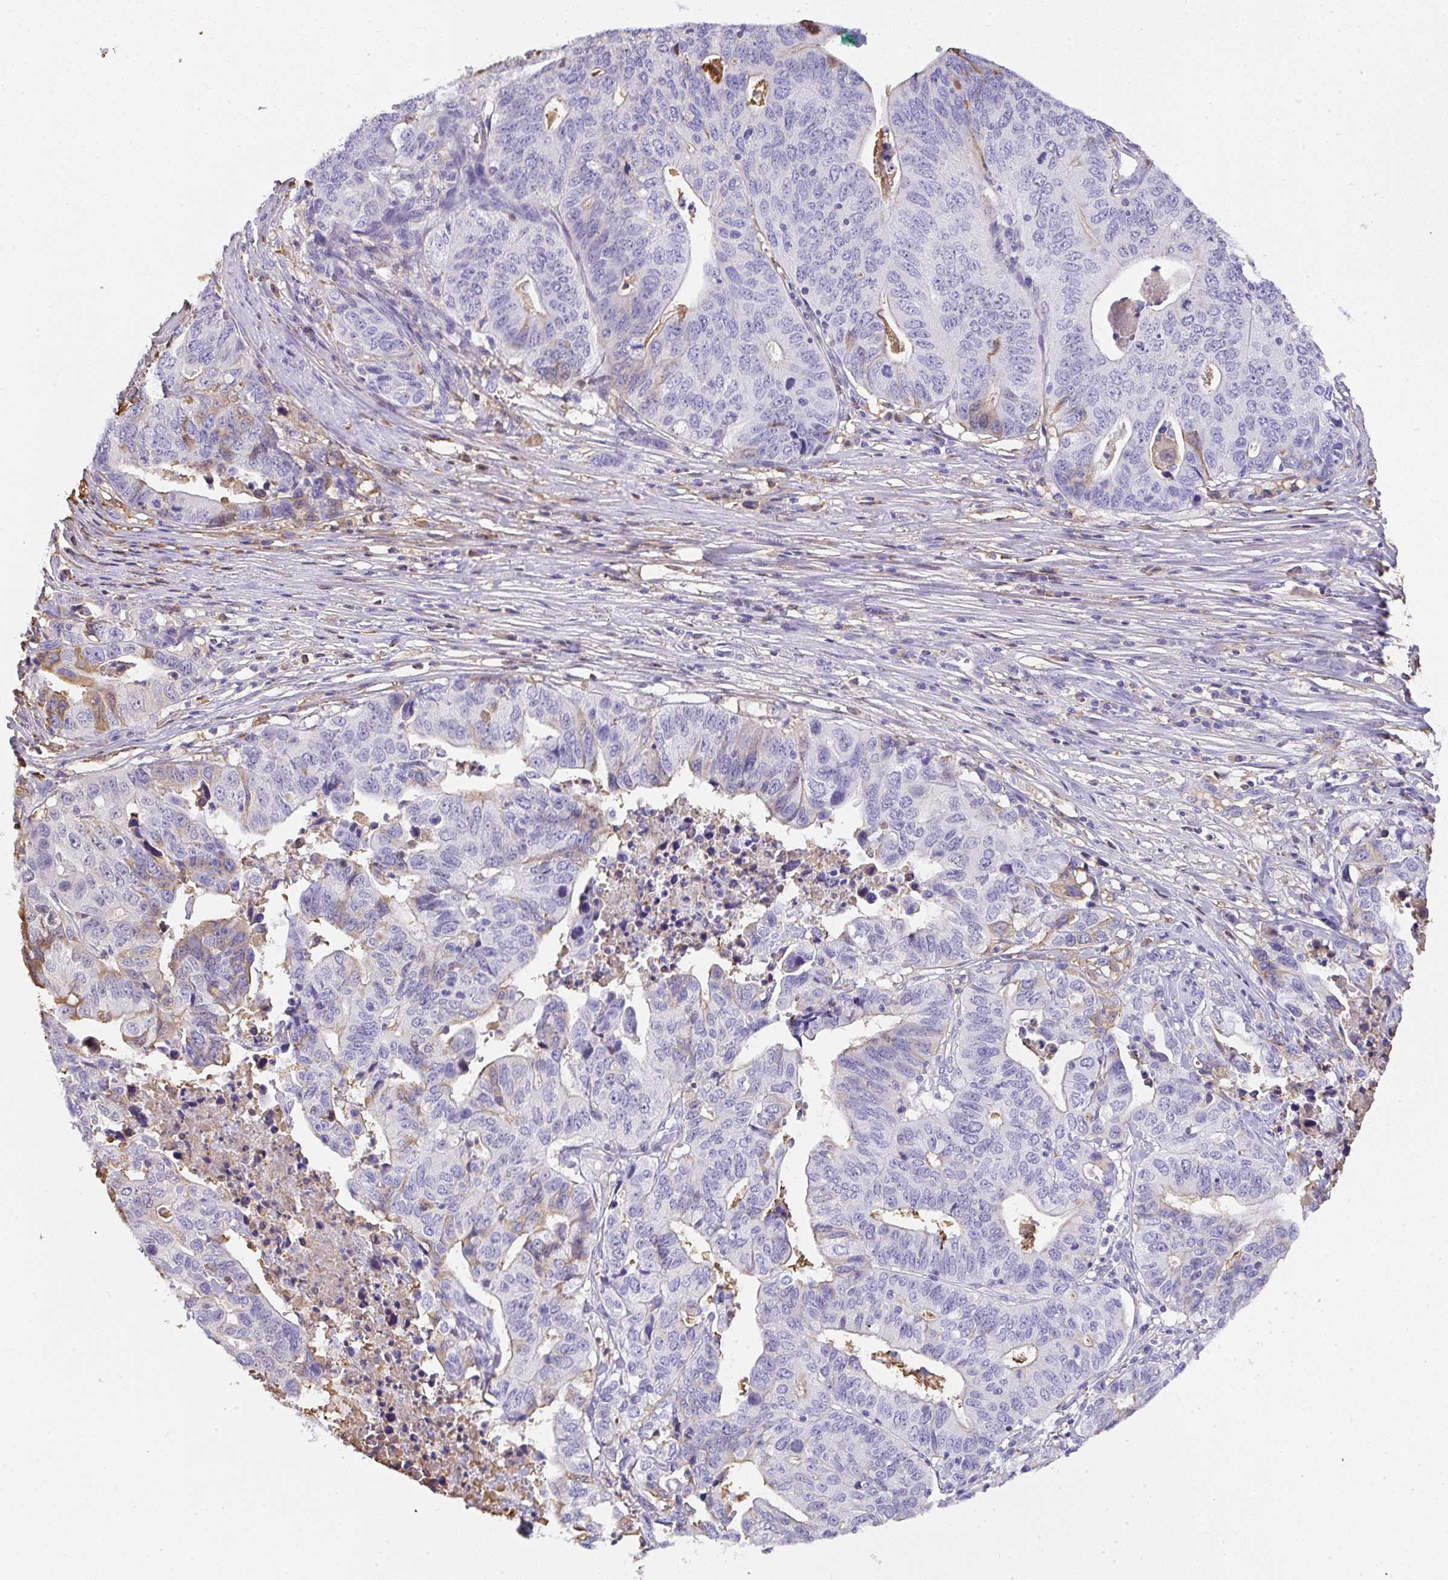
{"staining": {"intensity": "weak", "quantity": "<25%", "location": "cytoplasmic/membranous"}, "tissue": "stomach cancer", "cell_type": "Tumor cells", "image_type": "cancer", "snomed": [{"axis": "morphology", "description": "Adenocarcinoma, NOS"}, {"axis": "topography", "description": "Stomach, upper"}], "caption": "This is an immunohistochemistry (IHC) histopathology image of stomach adenocarcinoma. There is no positivity in tumor cells.", "gene": "SMYD5", "patient": {"sex": "female", "age": 67}}